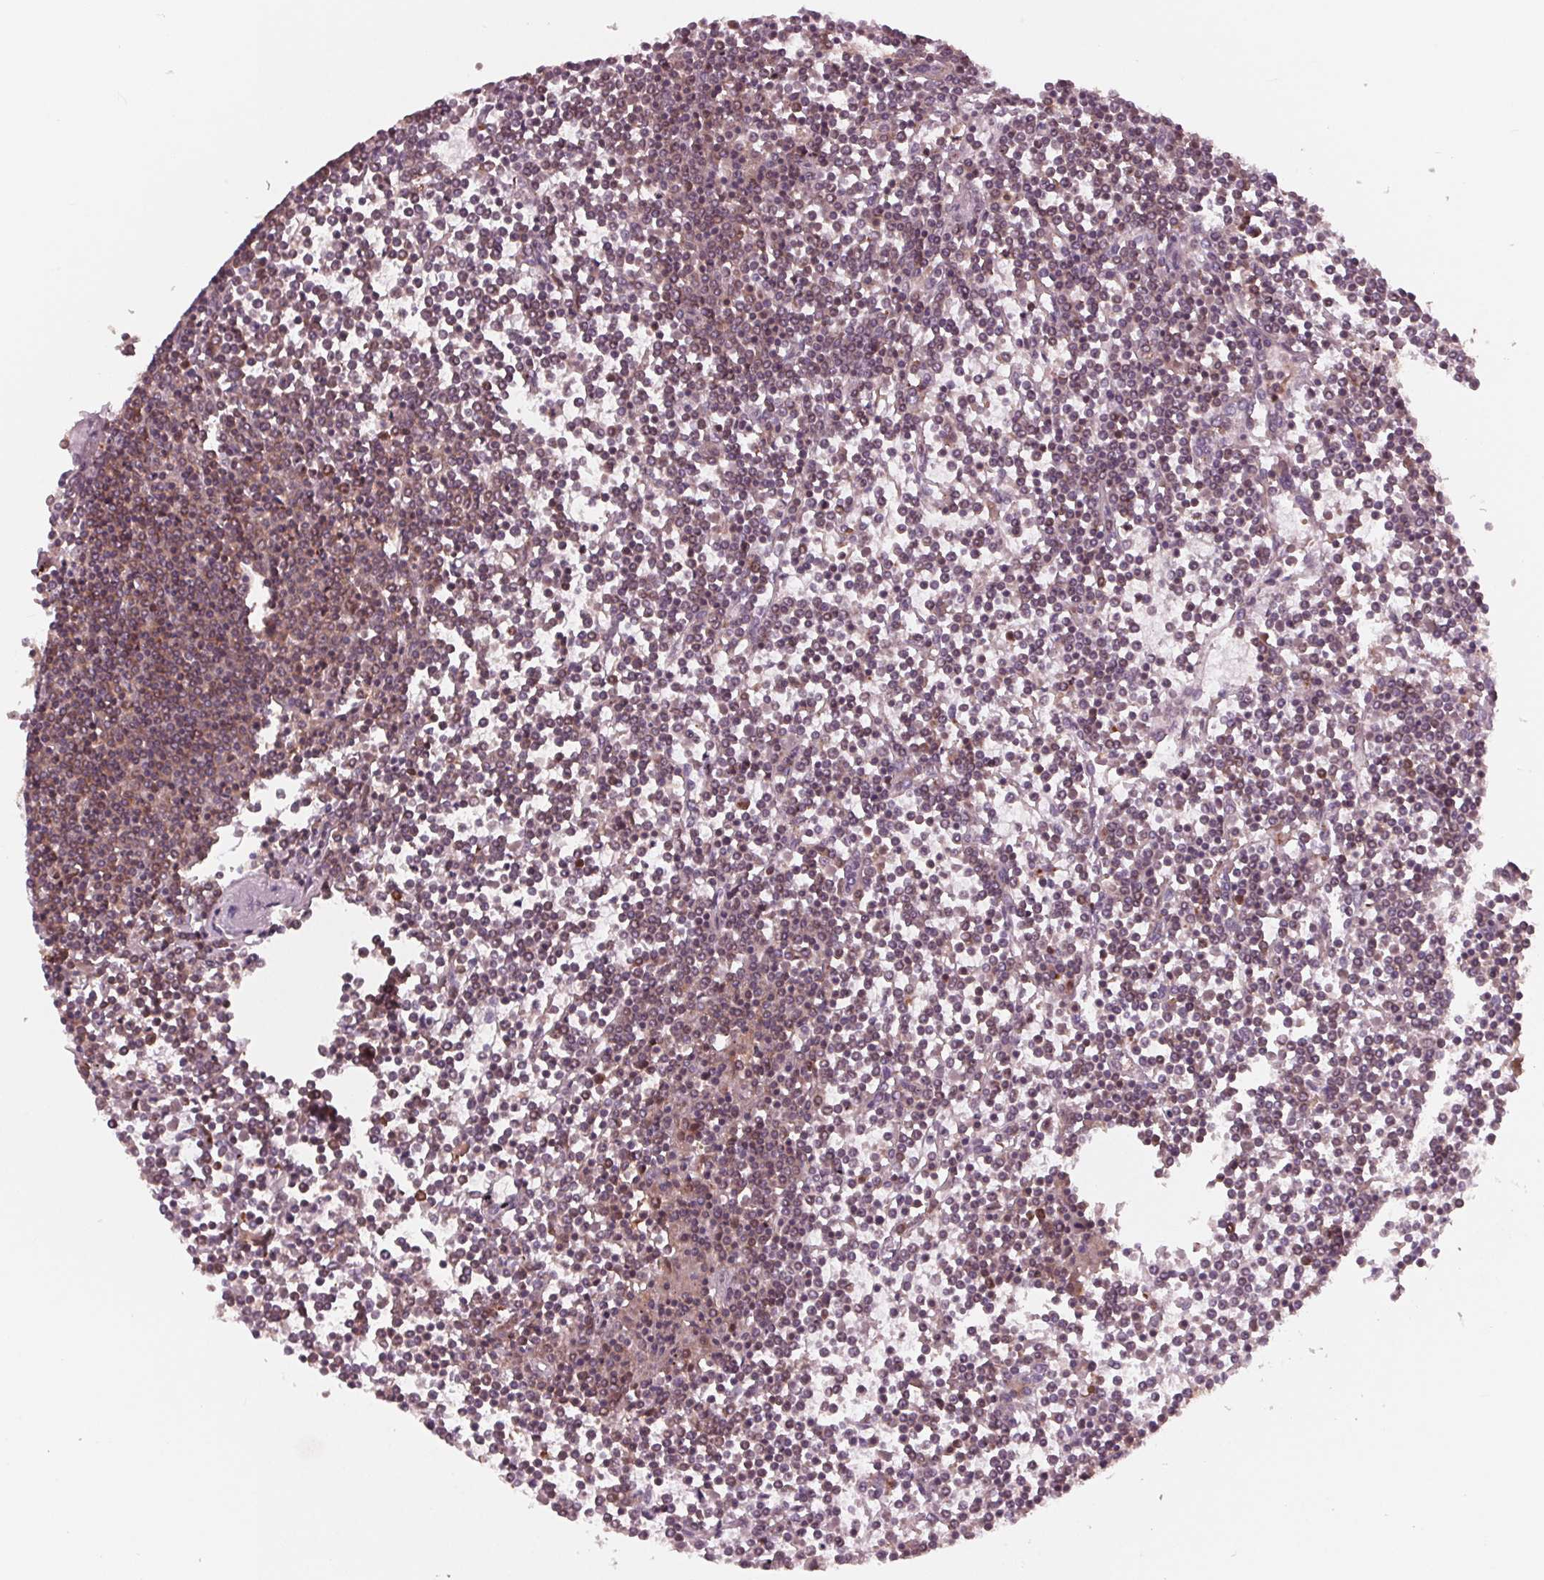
{"staining": {"intensity": "weak", "quantity": ">75%", "location": "cytoplasmic/membranous"}, "tissue": "lymphoma", "cell_type": "Tumor cells", "image_type": "cancer", "snomed": [{"axis": "morphology", "description": "Malignant lymphoma, non-Hodgkin's type, Low grade"}, {"axis": "topography", "description": "Spleen"}], "caption": "Brown immunohistochemical staining in malignant lymphoma, non-Hodgkin's type (low-grade) exhibits weak cytoplasmic/membranous expression in approximately >75% of tumor cells. (DAB (3,3'-diaminobenzidine) IHC, brown staining for protein, blue staining for nuclei).", "gene": "ARHGAP25", "patient": {"sex": "female", "age": 19}}